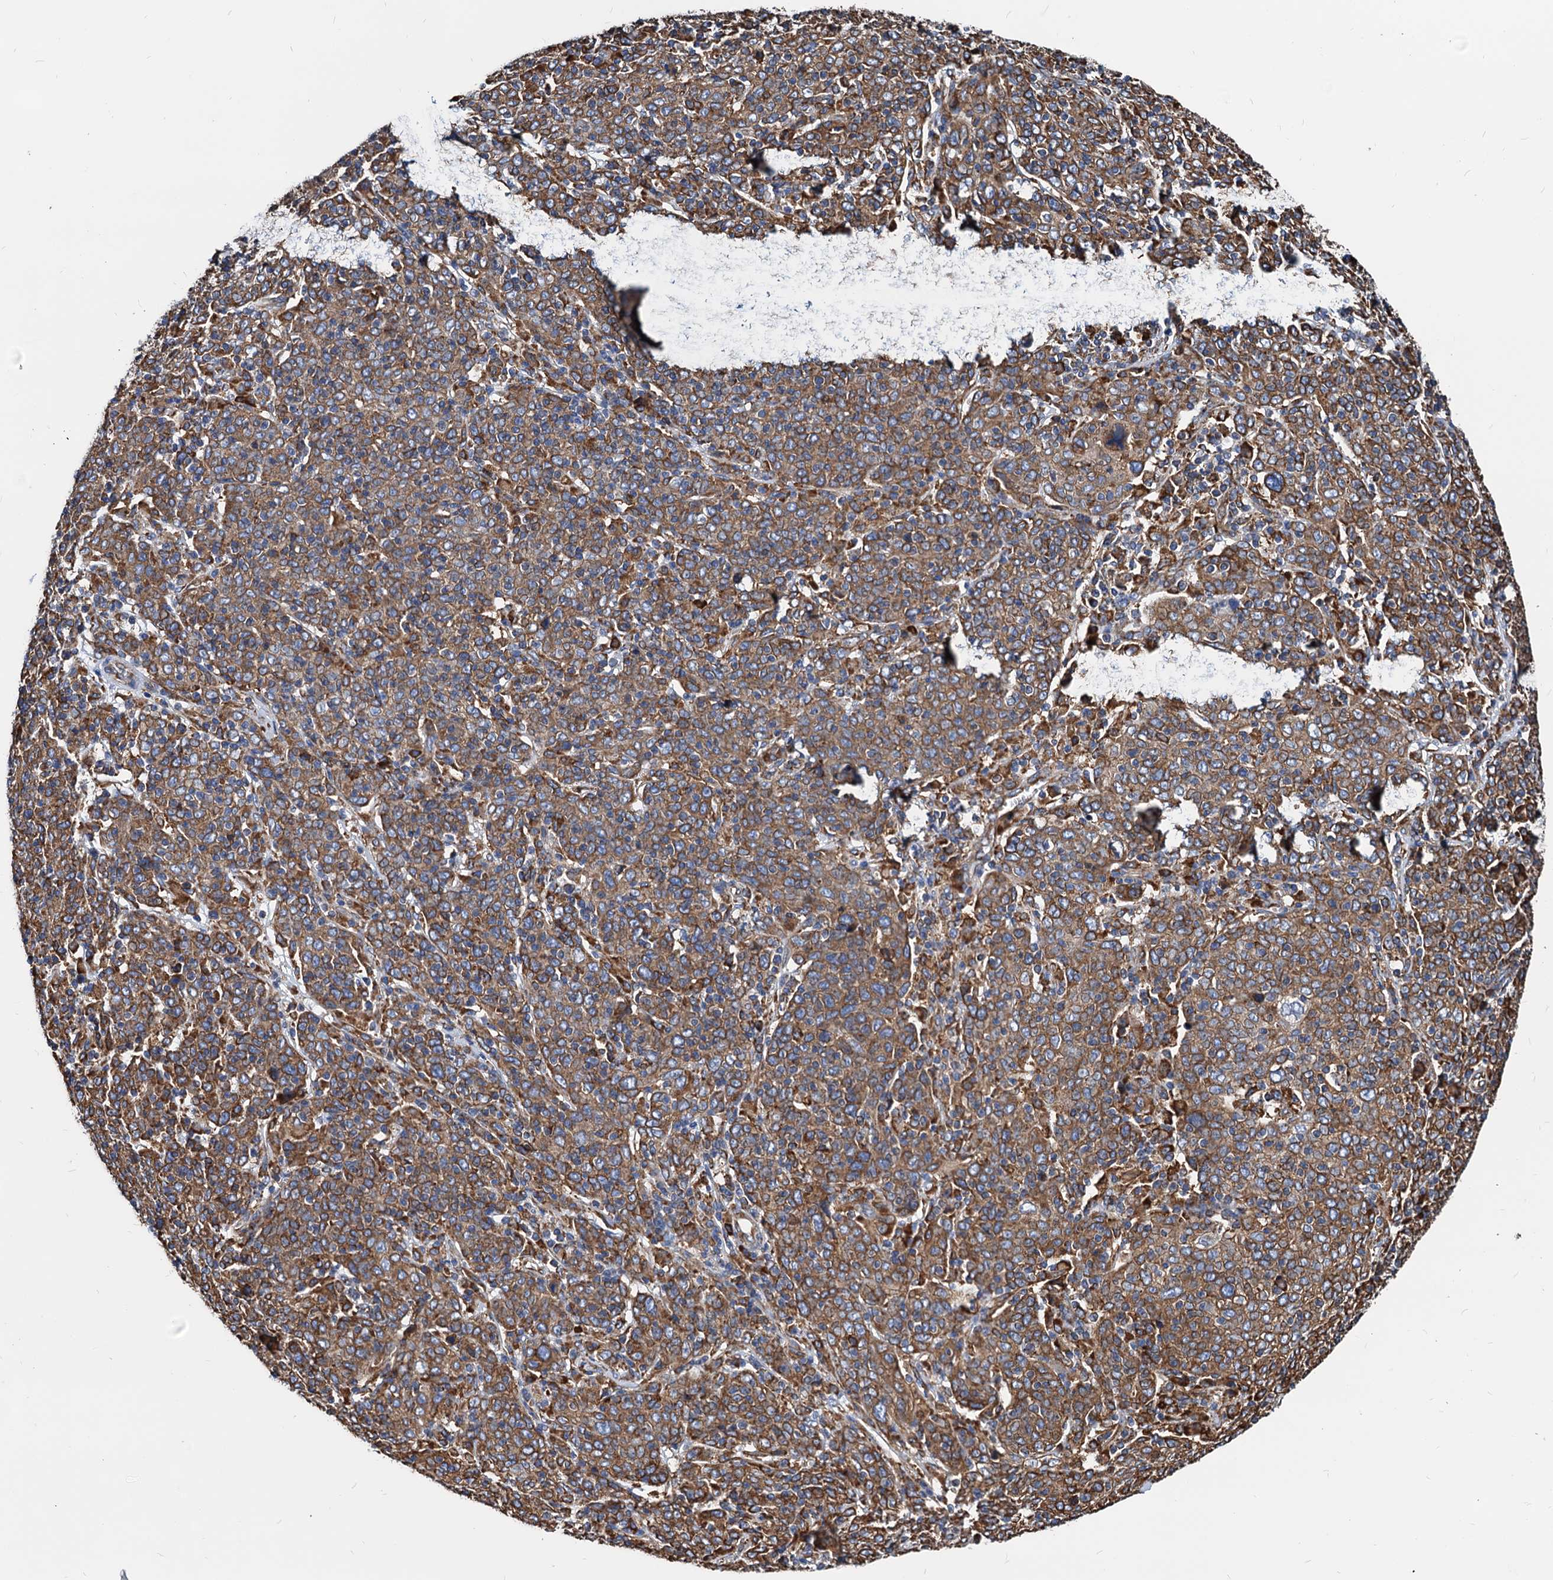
{"staining": {"intensity": "moderate", "quantity": ">75%", "location": "cytoplasmic/membranous"}, "tissue": "cervical cancer", "cell_type": "Tumor cells", "image_type": "cancer", "snomed": [{"axis": "morphology", "description": "Squamous cell carcinoma, NOS"}, {"axis": "topography", "description": "Cervix"}], "caption": "This photomicrograph exhibits immunohistochemistry staining of human cervical squamous cell carcinoma, with medium moderate cytoplasmic/membranous expression in about >75% of tumor cells.", "gene": "HSPA5", "patient": {"sex": "female", "age": 67}}